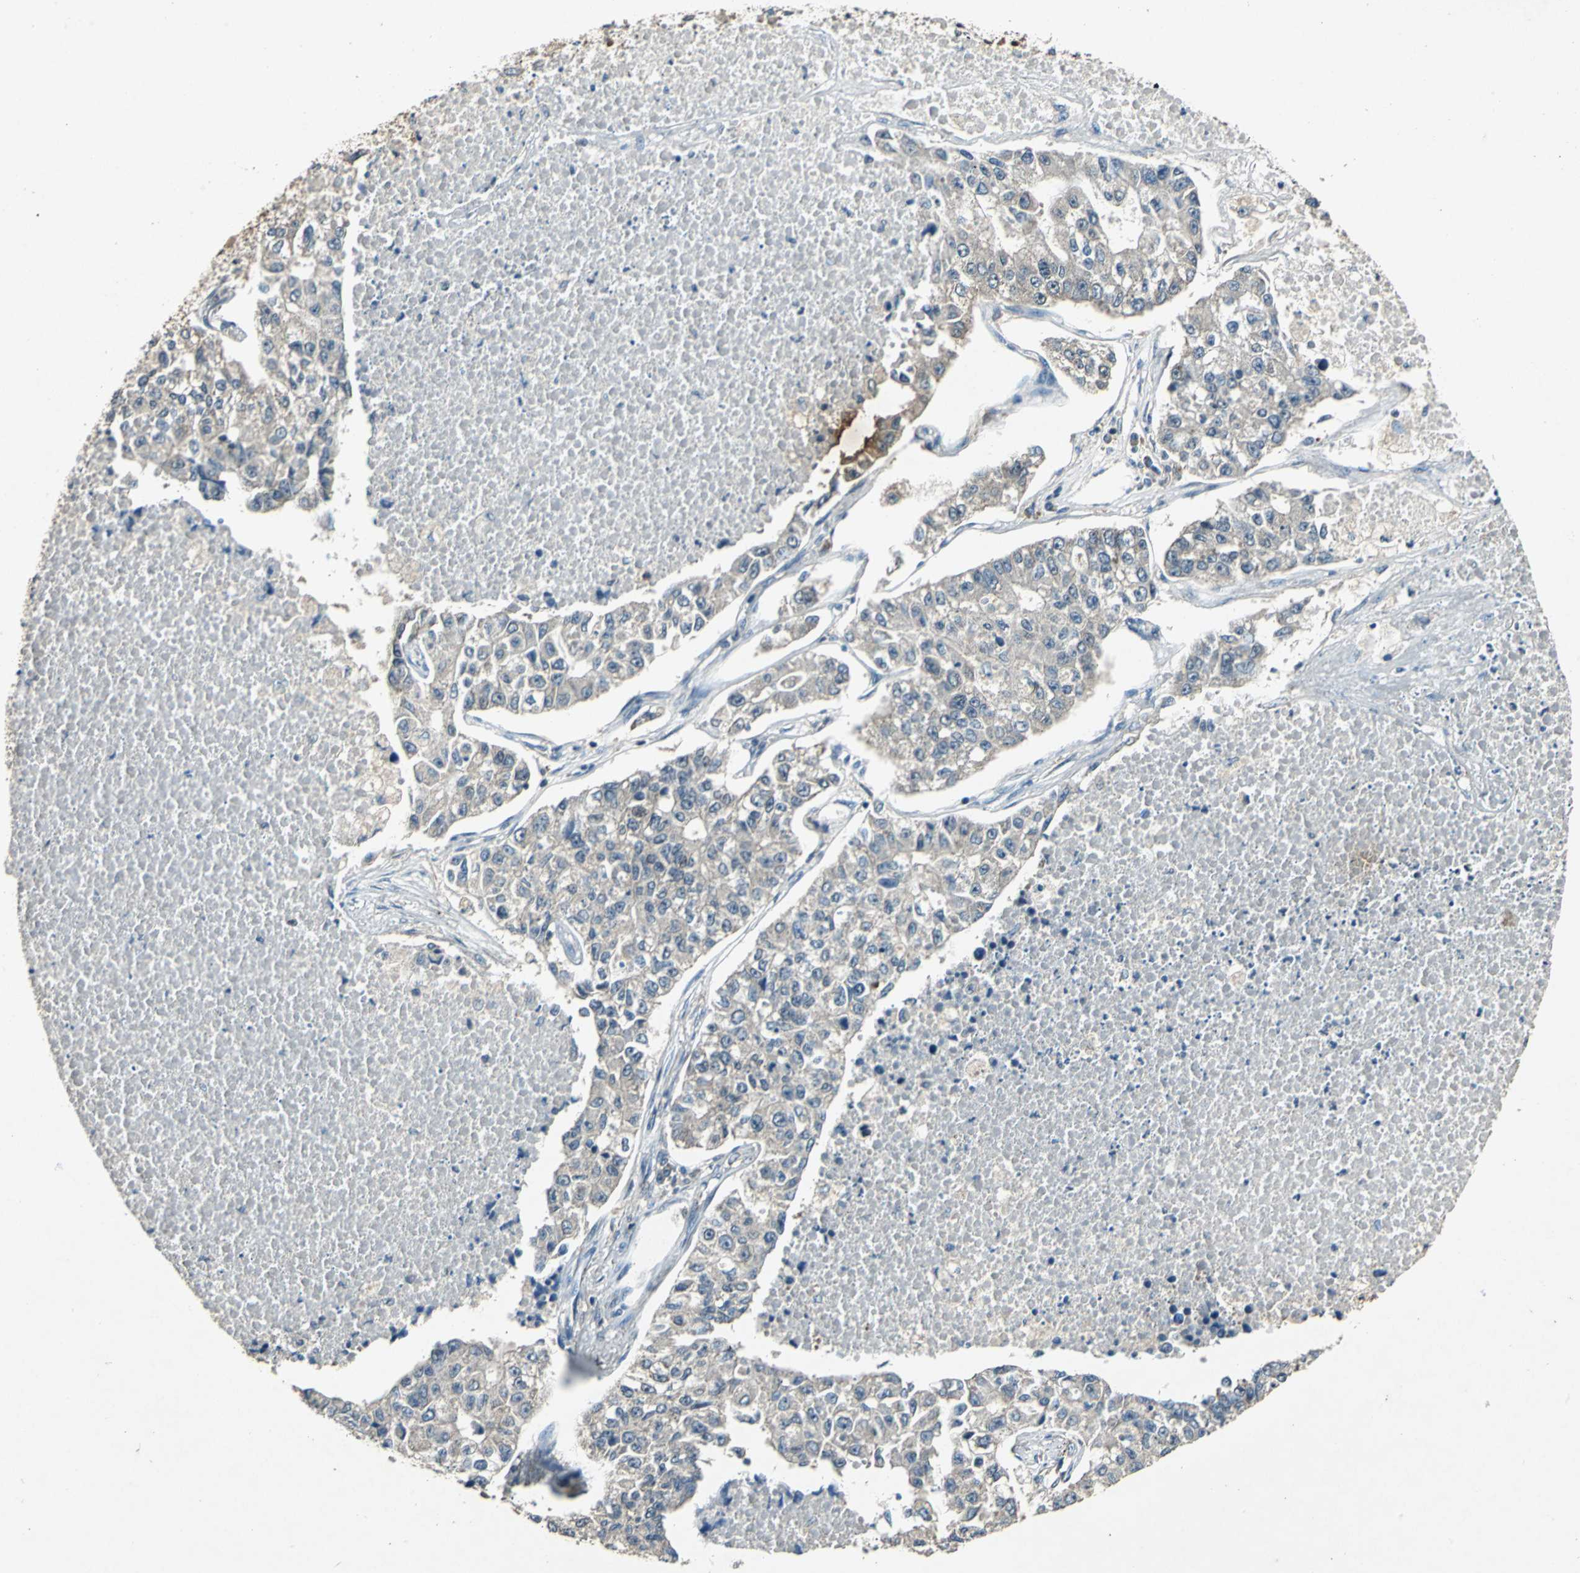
{"staining": {"intensity": "negative", "quantity": "none", "location": "none"}, "tissue": "lung cancer", "cell_type": "Tumor cells", "image_type": "cancer", "snomed": [{"axis": "morphology", "description": "Adenocarcinoma, NOS"}, {"axis": "topography", "description": "Lung"}], "caption": "Immunohistochemistry (IHC) photomicrograph of human lung cancer (adenocarcinoma) stained for a protein (brown), which shows no staining in tumor cells. Nuclei are stained in blue.", "gene": "AHSA1", "patient": {"sex": "male", "age": 49}}